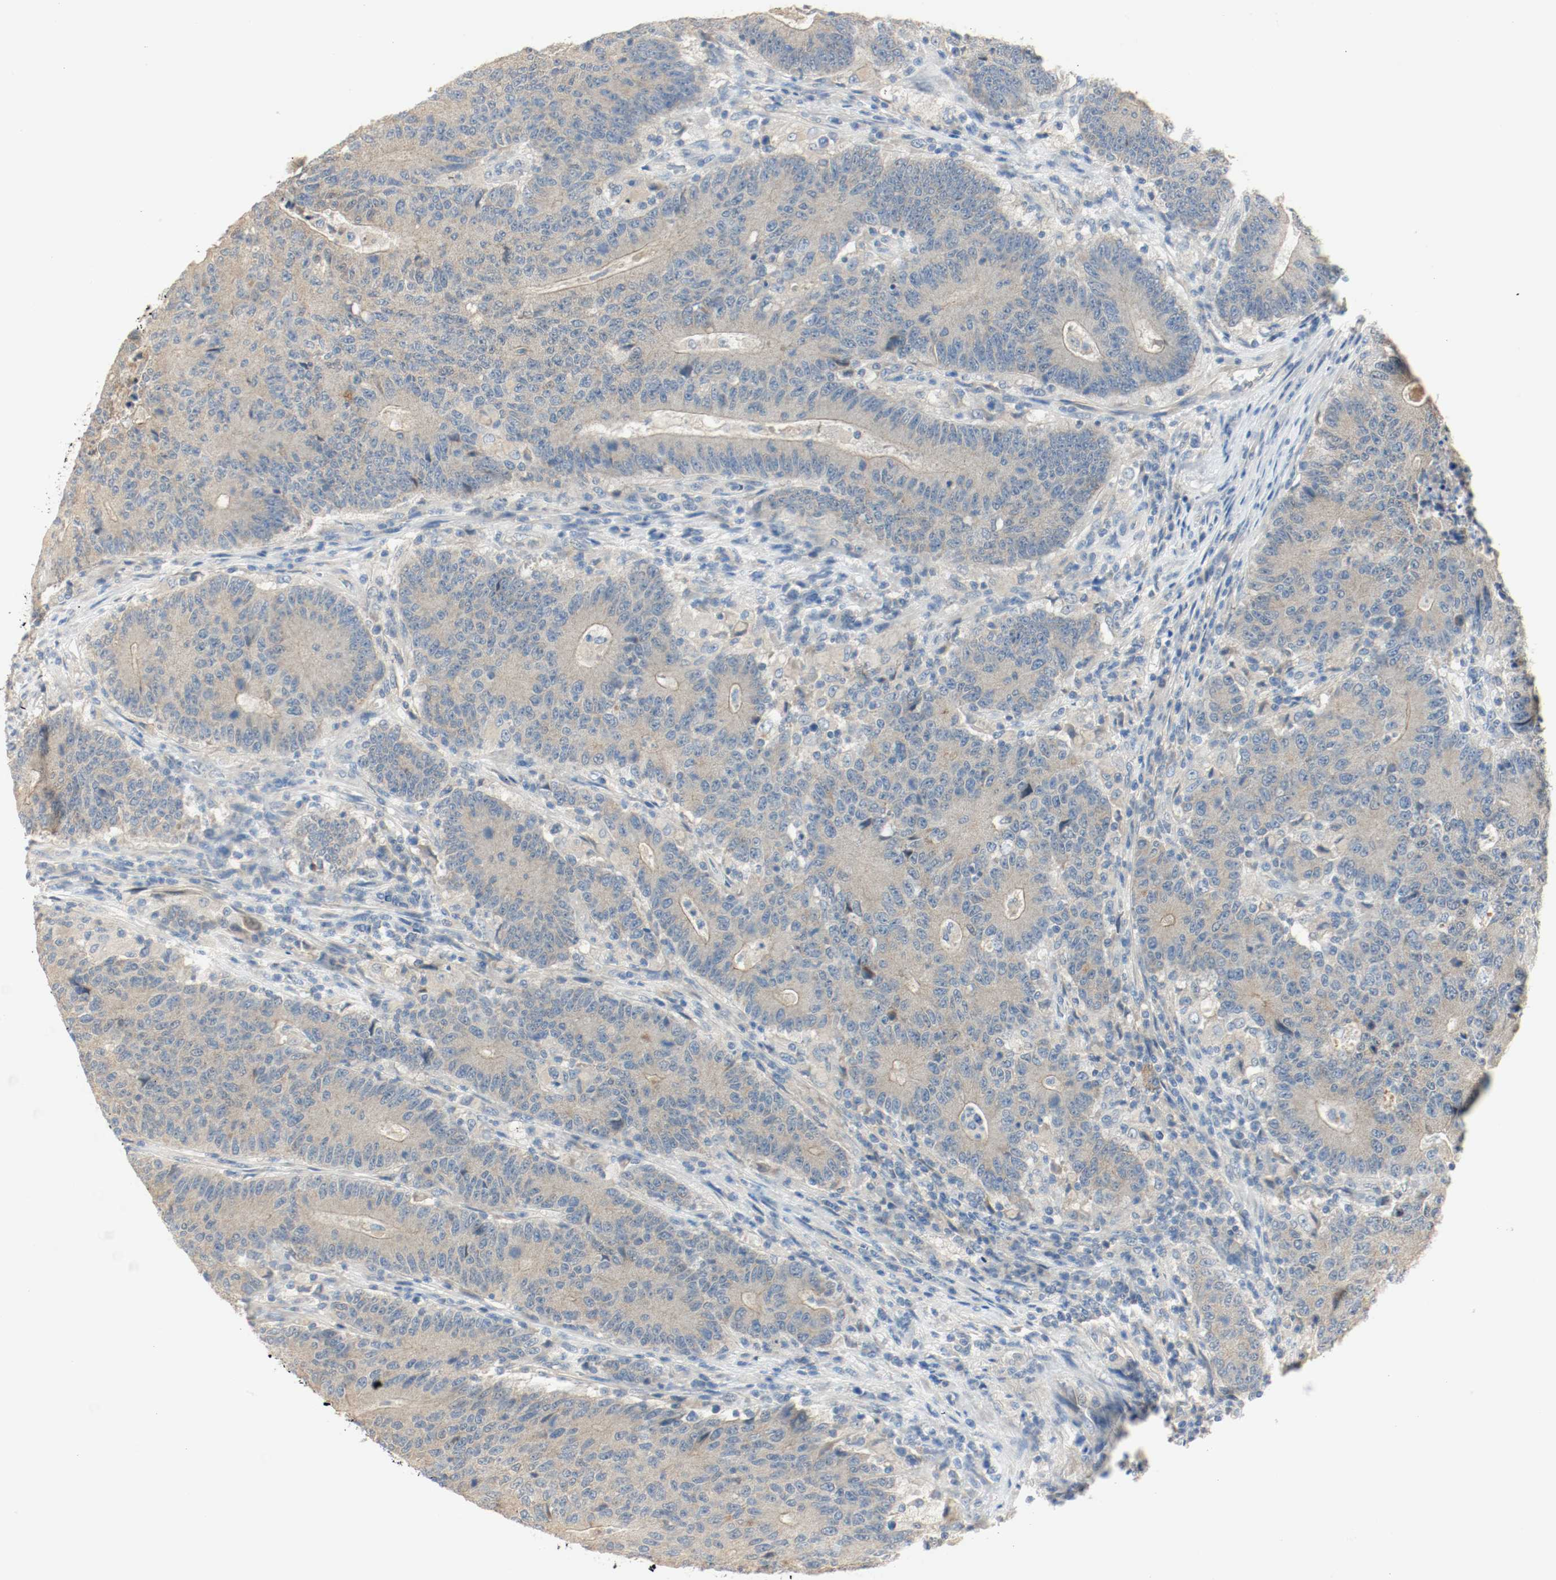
{"staining": {"intensity": "weak", "quantity": "25%-75%", "location": "cytoplasmic/membranous"}, "tissue": "colorectal cancer", "cell_type": "Tumor cells", "image_type": "cancer", "snomed": [{"axis": "morphology", "description": "Normal tissue, NOS"}, {"axis": "morphology", "description": "Adenocarcinoma, NOS"}, {"axis": "topography", "description": "Colon"}], "caption": "Immunohistochemistry (IHC) image of colorectal cancer stained for a protein (brown), which reveals low levels of weak cytoplasmic/membranous expression in approximately 25%-75% of tumor cells.", "gene": "MELTF", "patient": {"sex": "female", "age": 75}}